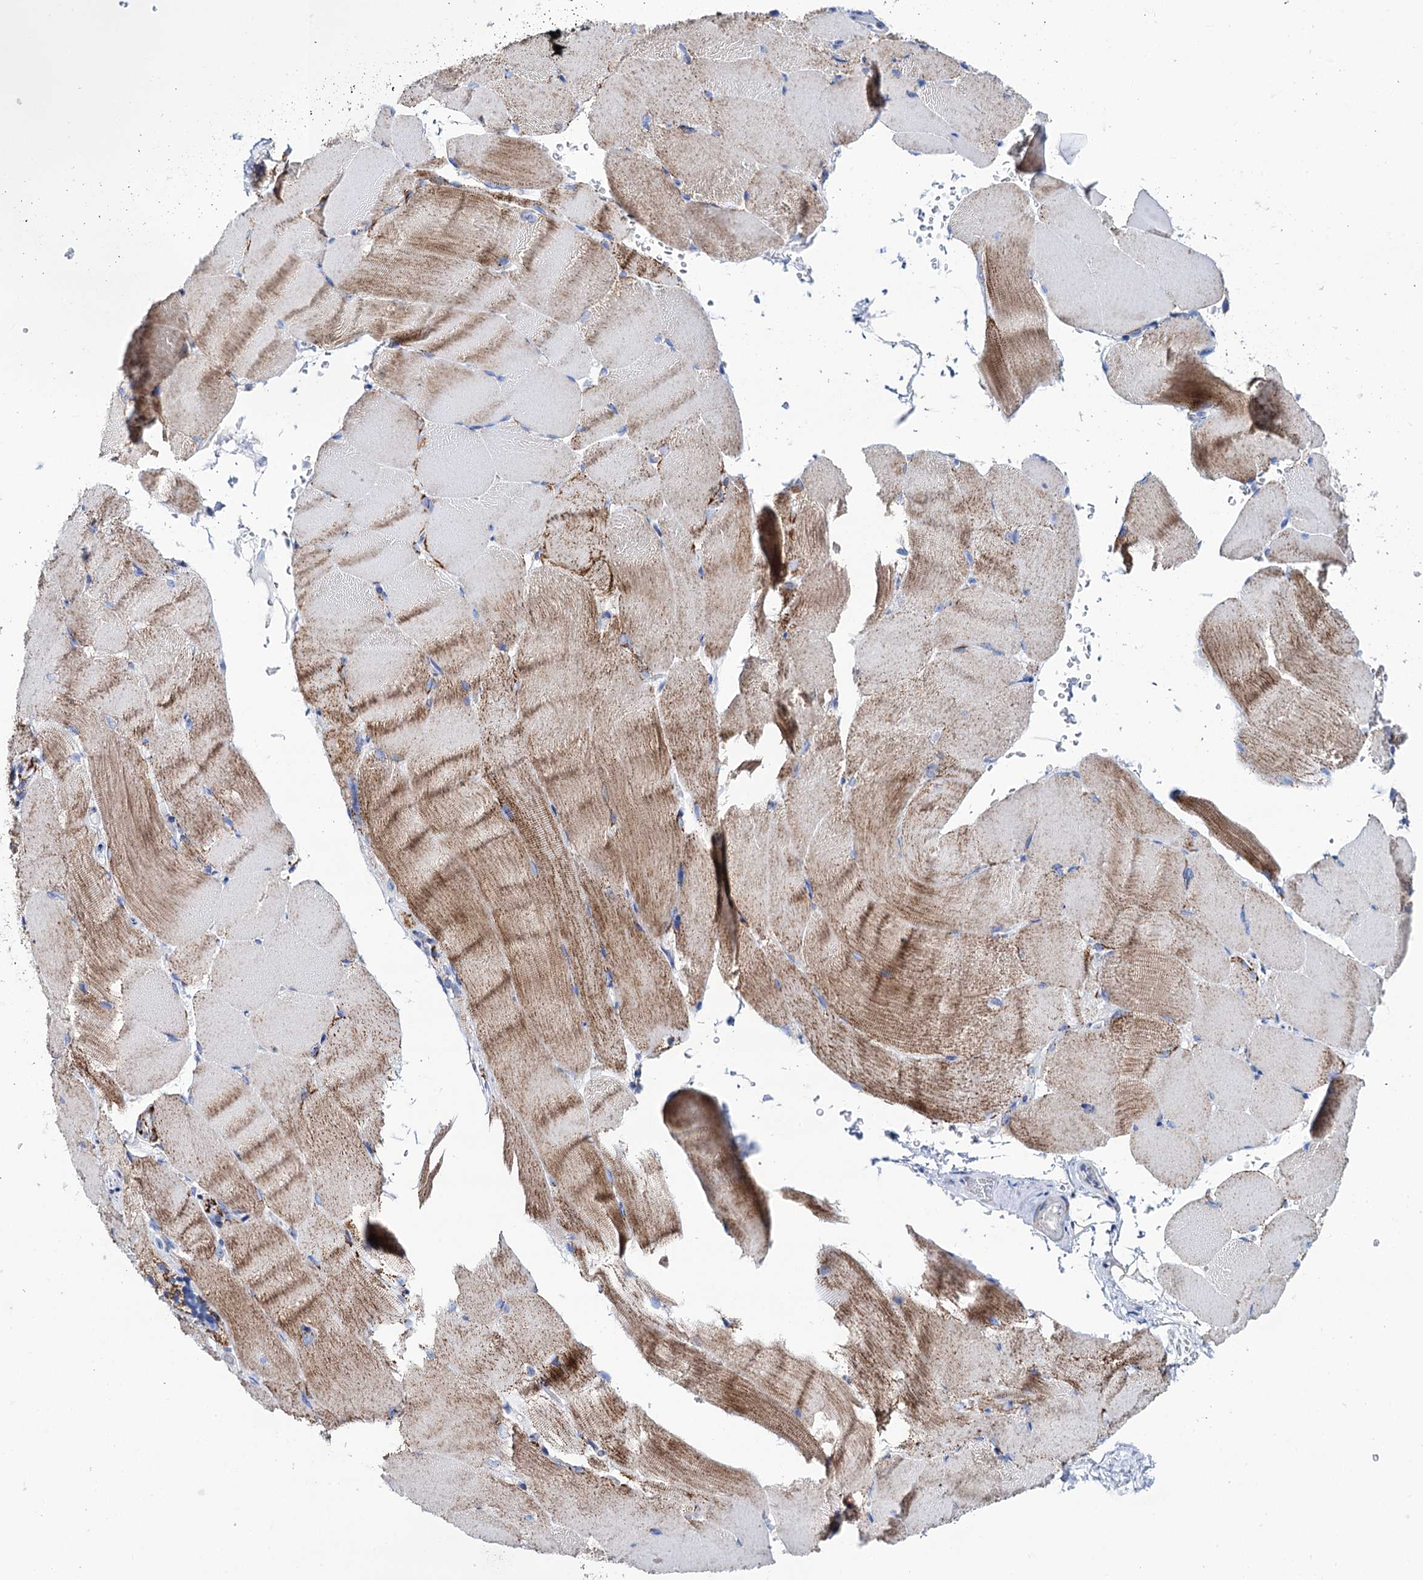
{"staining": {"intensity": "moderate", "quantity": "25%-75%", "location": "cytoplasmic/membranous"}, "tissue": "skeletal muscle", "cell_type": "Myocytes", "image_type": "normal", "snomed": [{"axis": "morphology", "description": "Normal tissue, NOS"}, {"axis": "topography", "description": "Skeletal muscle"}, {"axis": "topography", "description": "Parathyroid gland"}], "caption": "Immunohistochemical staining of benign human skeletal muscle shows moderate cytoplasmic/membranous protein positivity in about 25%-75% of myocytes. (DAB IHC, brown staining for protein, blue staining for nuclei).", "gene": "UBASH3B", "patient": {"sex": "female", "age": 37}}